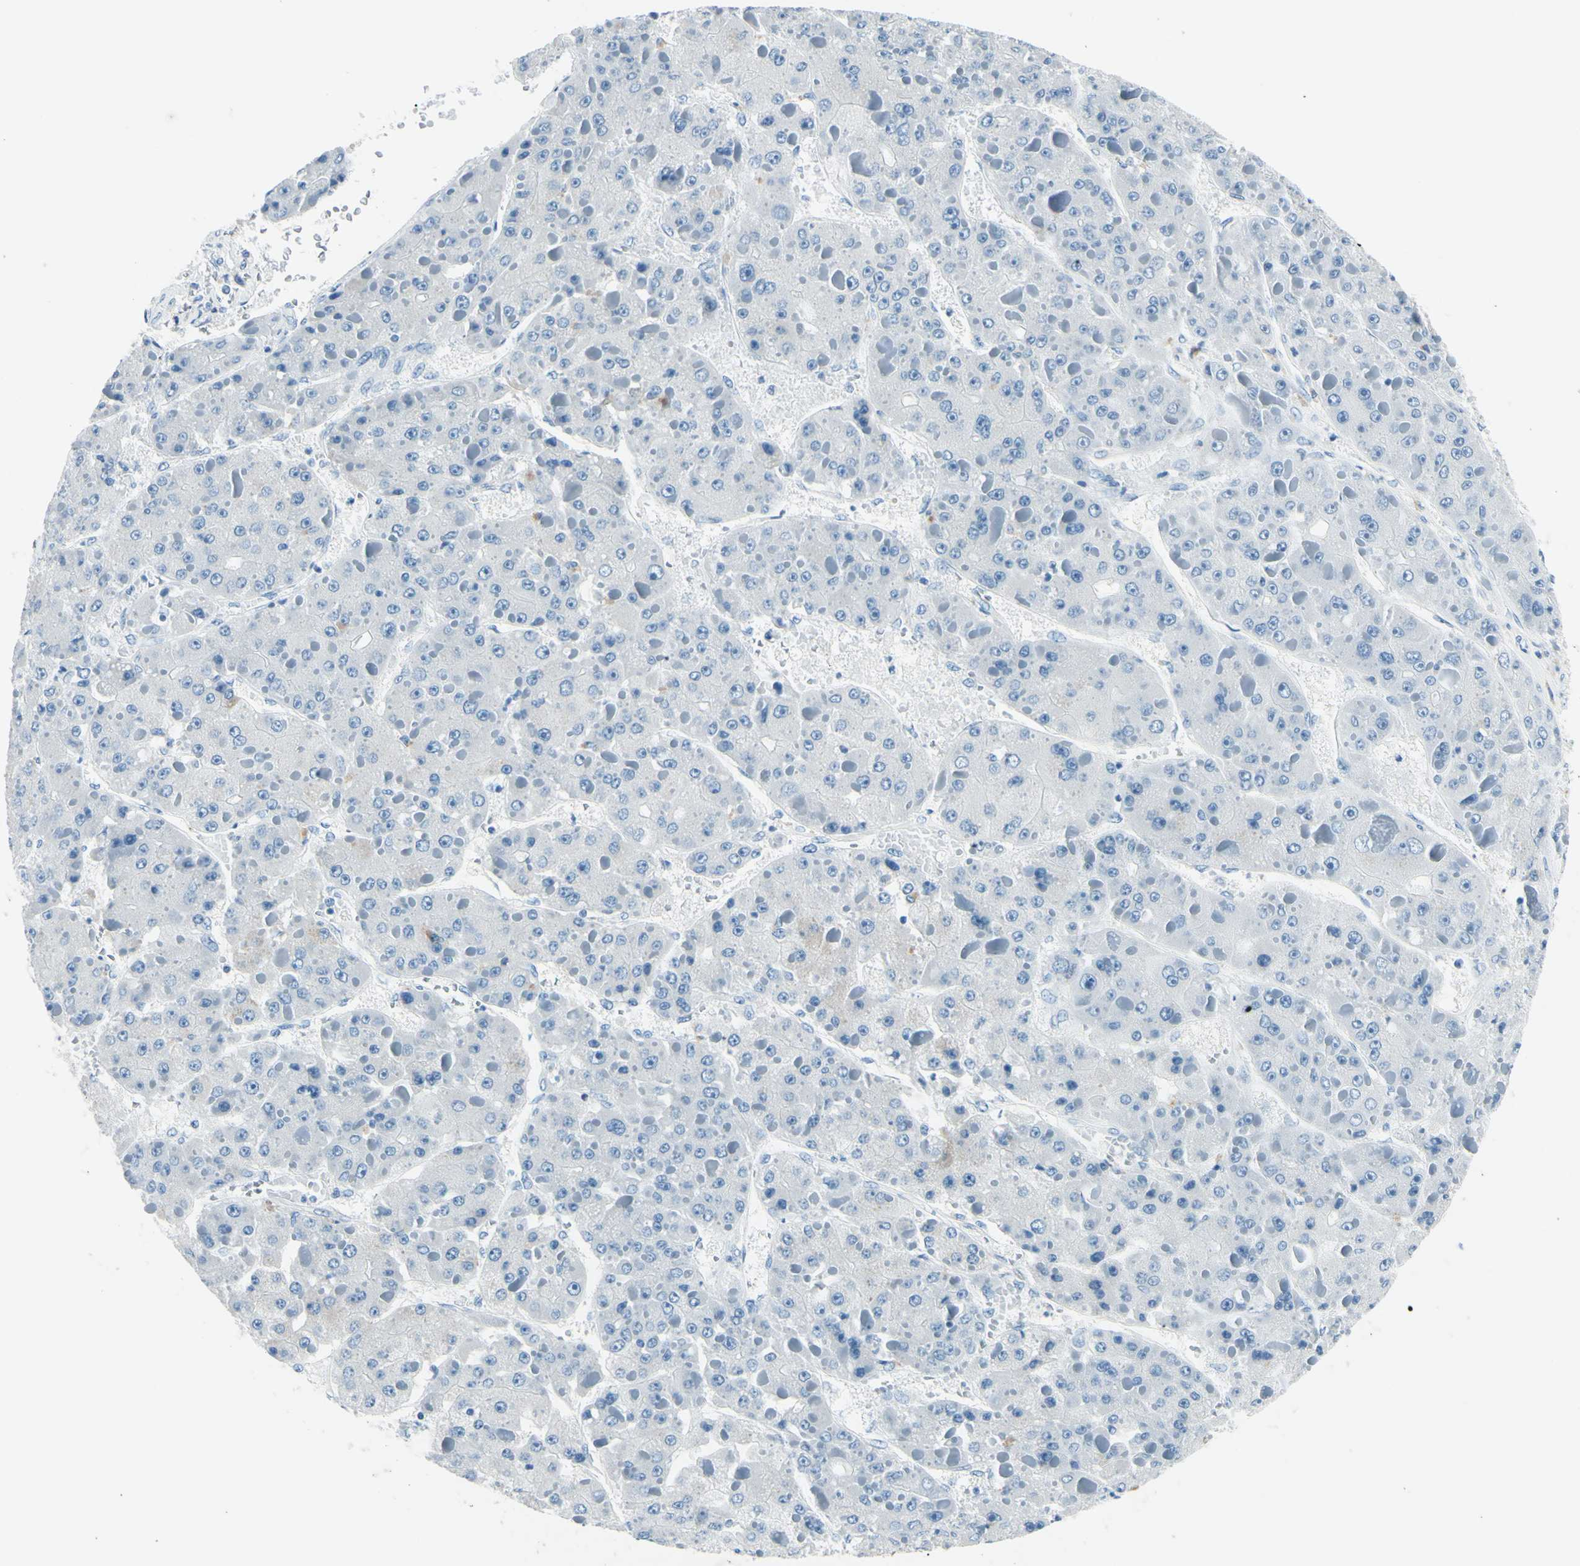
{"staining": {"intensity": "negative", "quantity": "none", "location": "none"}, "tissue": "liver cancer", "cell_type": "Tumor cells", "image_type": "cancer", "snomed": [{"axis": "morphology", "description": "Carcinoma, Hepatocellular, NOS"}, {"axis": "topography", "description": "Liver"}], "caption": "High power microscopy micrograph of an IHC histopathology image of hepatocellular carcinoma (liver), revealing no significant staining in tumor cells.", "gene": "CDH15", "patient": {"sex": "female", "age": 73}}